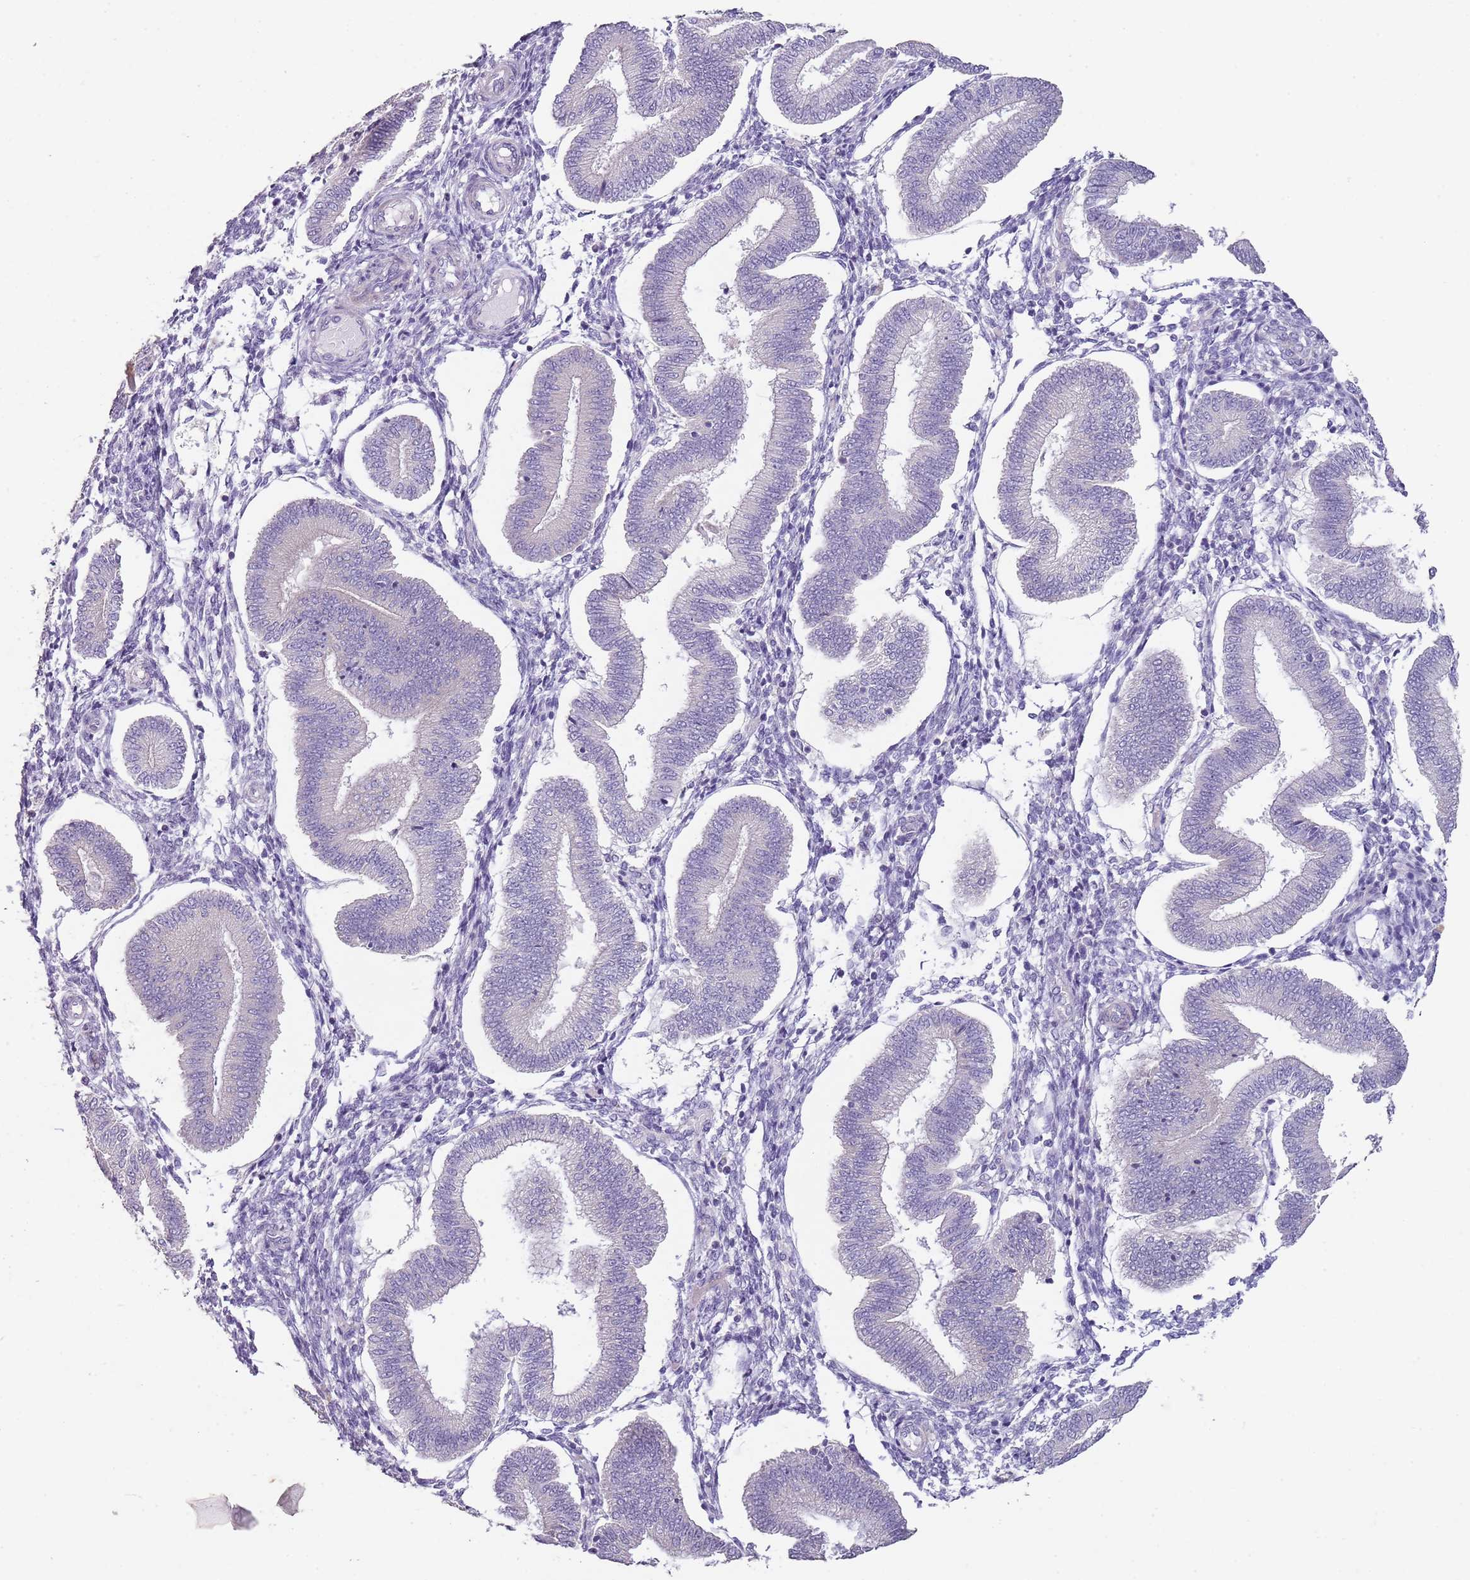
{"staining": {"intensity": "negative", "quantity": "none", "location": "none"}, "tissue": "endometrium", "cell_type": "Cells in endometrial stroma", "image_type": "normal", "snomed": [{"axis": "morphology", "description": "Normal tissue, NOS"}, {"axis": "topography", "description": "Endometrium"}], "caption": "This is an immunohistochemistry image of benign endometrium. There is no positivity in cells in endometrial stroma.", "gene": "ZNF583", "patient": {"sex": "female", "age": 39}}